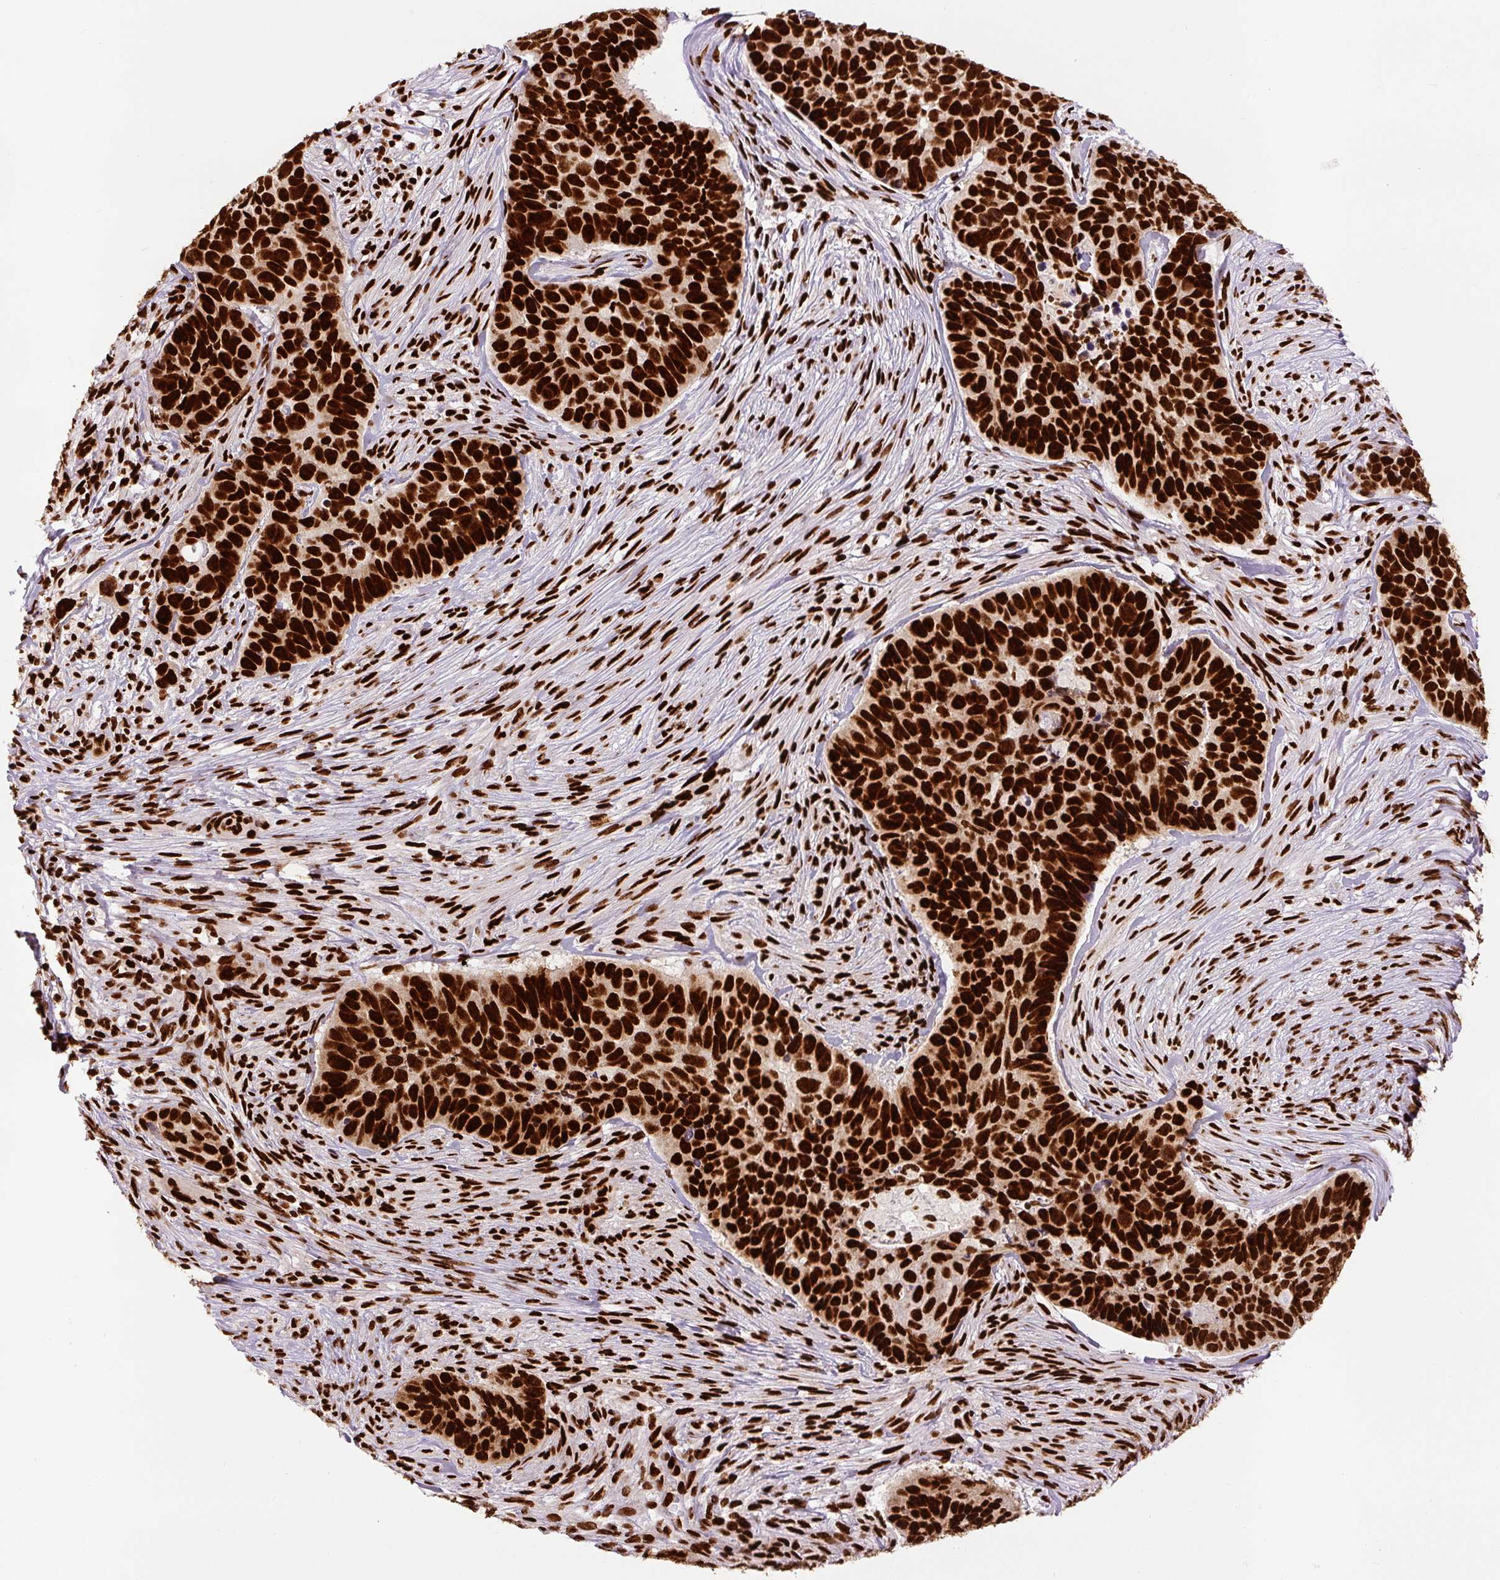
{"staining": {"intensity": "strong", "quantity": ">75%", "location": "nuclear"}, "tissue": "skin cancer", "cell_type": "Tumor cells", "image_type": "cancer", "snomed": [{"axis": "morphology", "description": "Basal cell carcinoma"}, {"axis": "topography", "description": "Skin"}], "caption": "Immunohistochemistry of skin cancer demonstrates high levels of strong nuclear positivity in about >75% of tumor cells.", "gene": "FUS", "patient": {"sex": "female", "age": 82}}